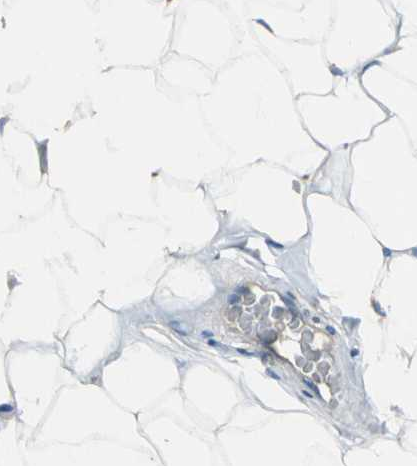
{"staining": {"intensity": "moderate", "quantity": "<25%", "location": "cytoplasmic/membranous"}, "tissue": "adipose tissue", "cell_type": "Adipocytes", "image_type": "normal", "snomed": [{"axis": "morphology", "description": "Normal tissue, NOS"}, {"axis": "topography", "description": "Soft tissue"}], "caption": "A high-resolution photomicrograph shows immunohistochemistry staining of normal adipose tissue, which shows moderate cytoplasmic/membranous staining in about <25% of adipocytes.", "gene": "HEPH", "patient": {"sex": "male", "age": 26}}